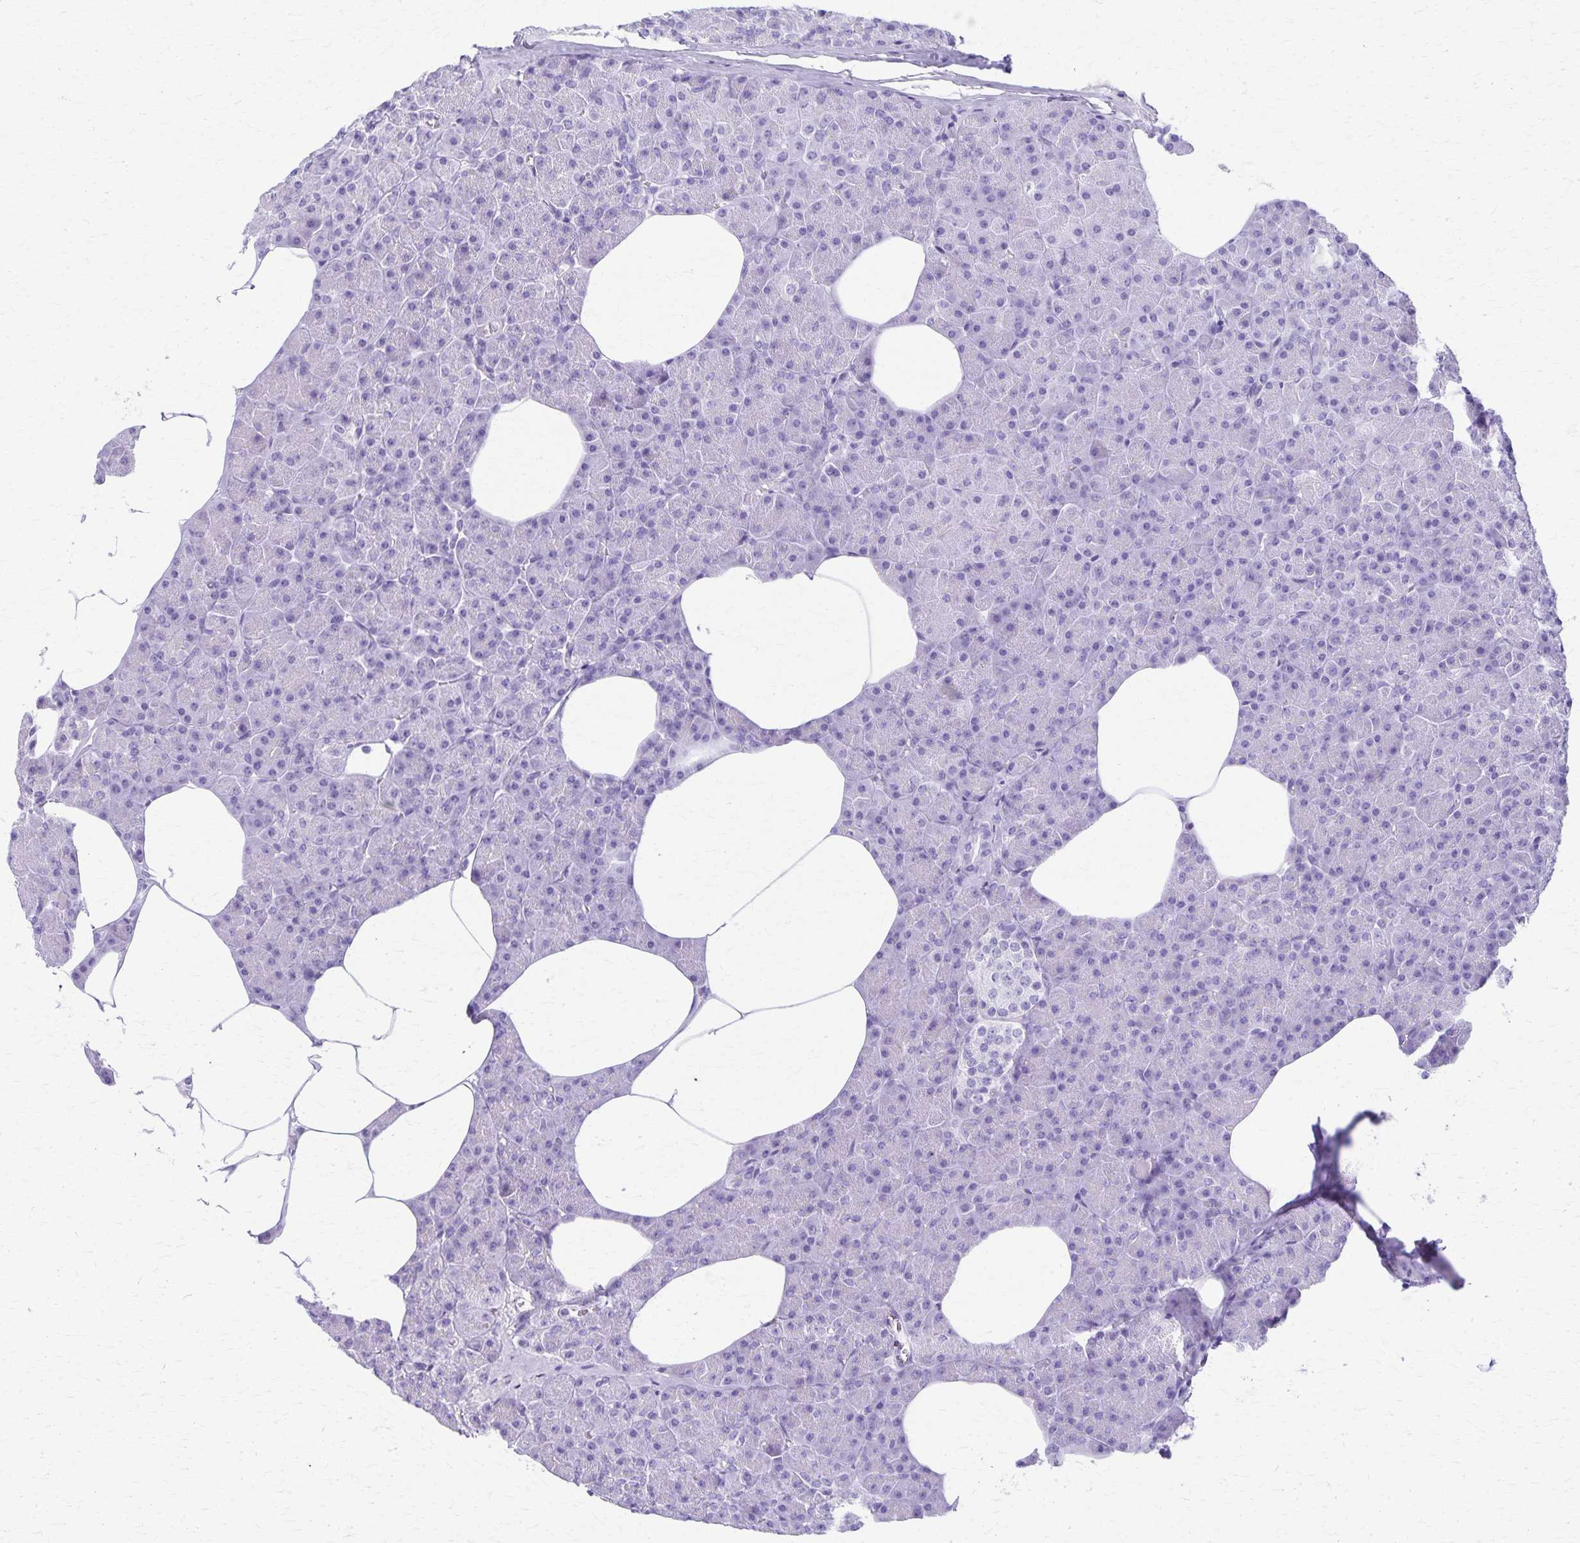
{"staining": {"intensity": "negative", "quantity": "none", "location": "none"}, "tissue": "pancreas", "cell_type": "Exocrine glandular cells", "image_type": "normal", "snomed": [{"axis": "morphology", "description": "Normal tissue, NOS"}, {"axis": "topography", "description": "Pancreas"}], "caption": "This histopathology image is of unremarkable pancreas stained with immunohistochemistry (IHC) to label a protein in brown with the nuclei are counter-stained blue. There is no expression in exocrine glandular cells.", "gene": "DEFA5", "patient": {"sex": "female", "age": 45}}